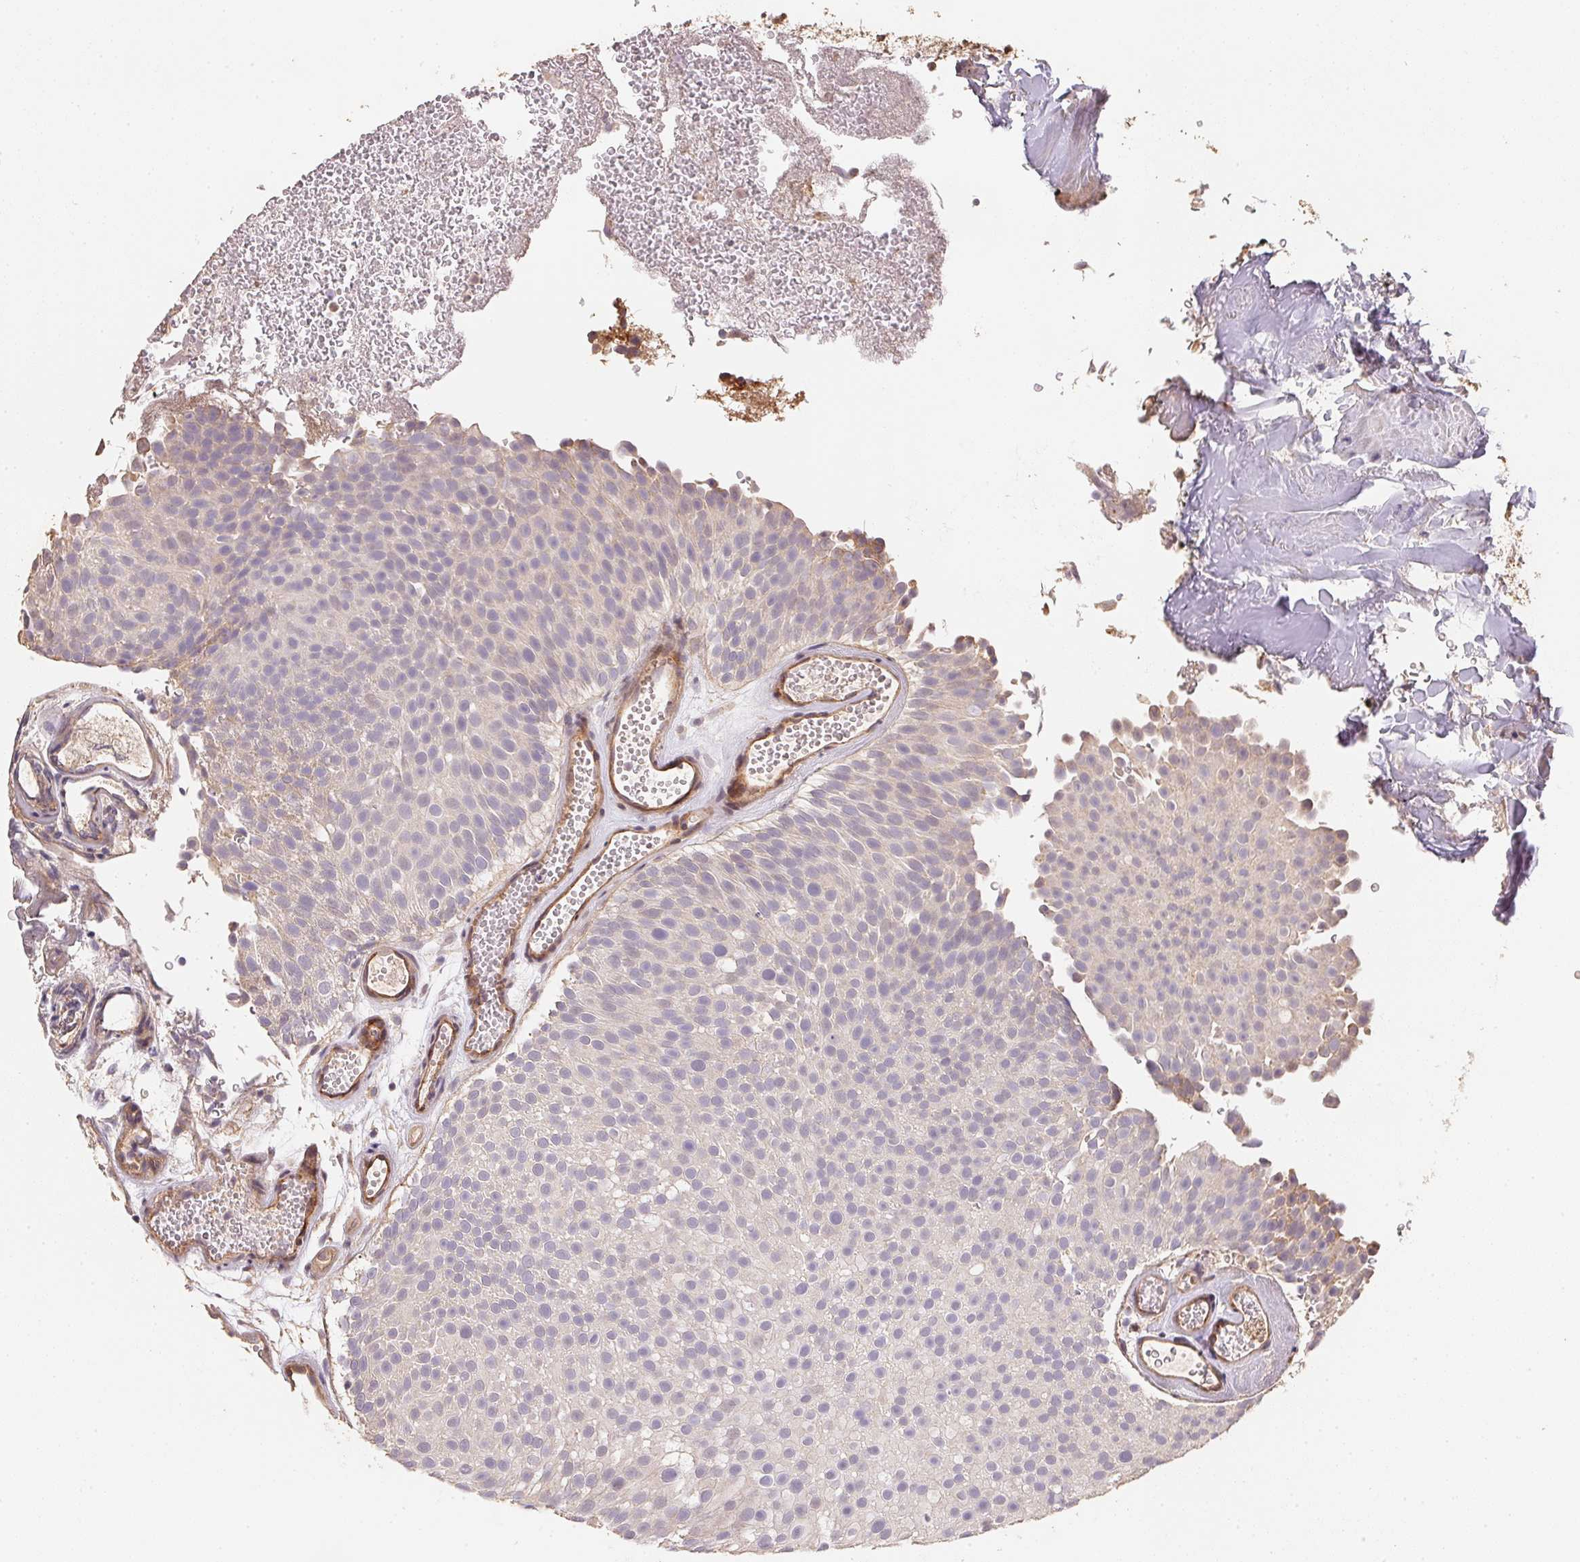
{"staining": {"intensity": "weak", "quantity": "<25%", "location": "cytoplasmic/membranous"}, "tissue": "urothelial cancer", "cell_type": "Tumor cells", "image_type": "cancer", "snomed": [{"axis": "morphology", "description": "Urothelial carcinoma, Low grade"}, {"axis": "topography", "description": "Urinary bladder"}], "caption": "This is an IHC photomicrograph of human urothelial carcinoma (low-grade). There is no positivity in tumor cells.", "gene": "TMEM222", "patient": {"sex": "male", "age": 78}}